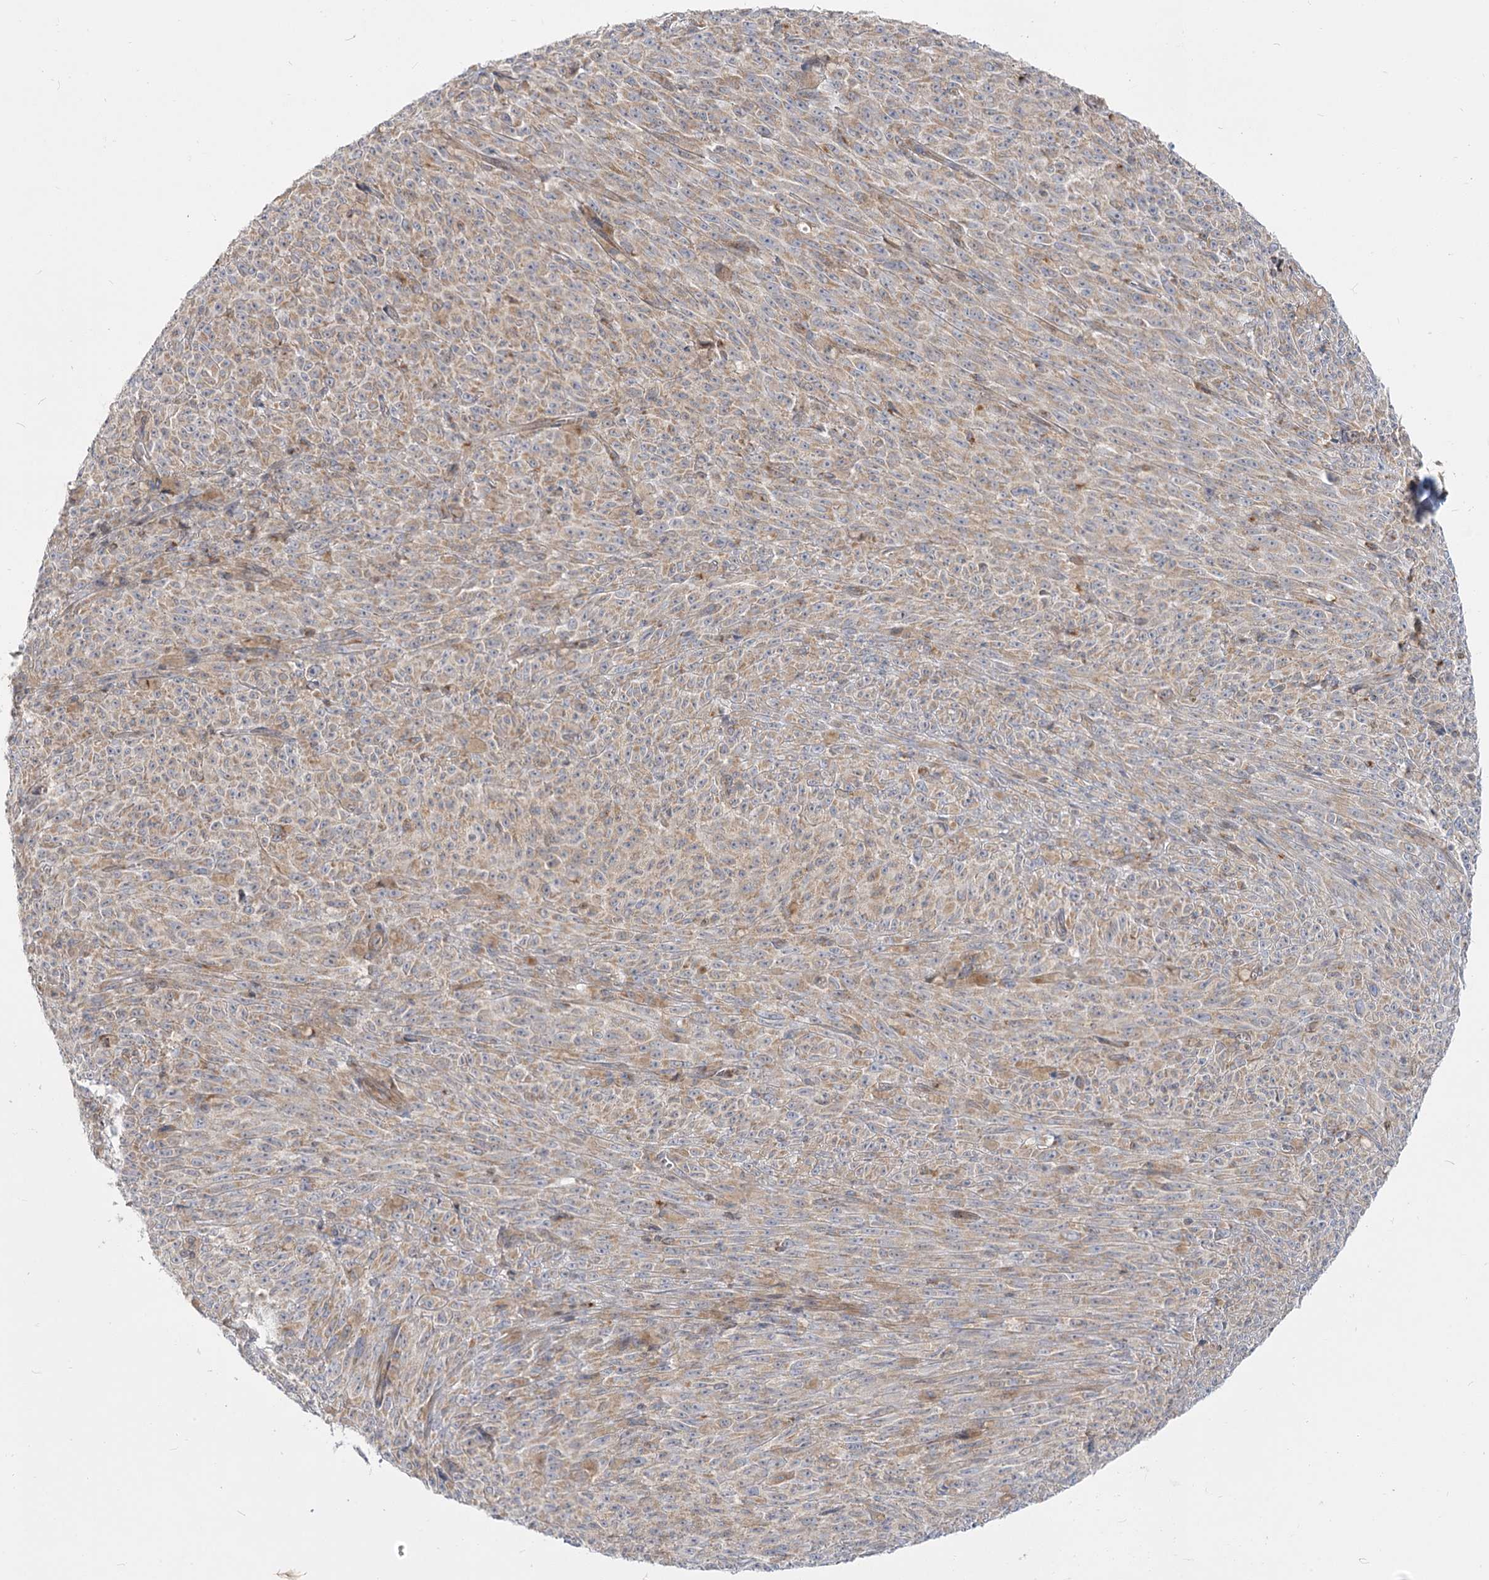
{"staining": {"intensity": "weak", "quantity": ">75%", "location": "cytoplasmic/membranous"}, "tissue": "melanoma", "cell_type": "Tumor cells", "image_type": "cancer", "snomed": [{"axis": "morphology", "description": "Malignant melanoma, NOS"}, {"axis": "topography", "description": "Skin"}], "caption": "IHC photomicrograph of malignant melanoma stained for a protein (brown), which exhibits low levels of weak cytoplasmic/membranous positivity in approximately >75% of tumor cells.", "gene": "MTMR3", "patient": {"sex": "female", "age": 82}}